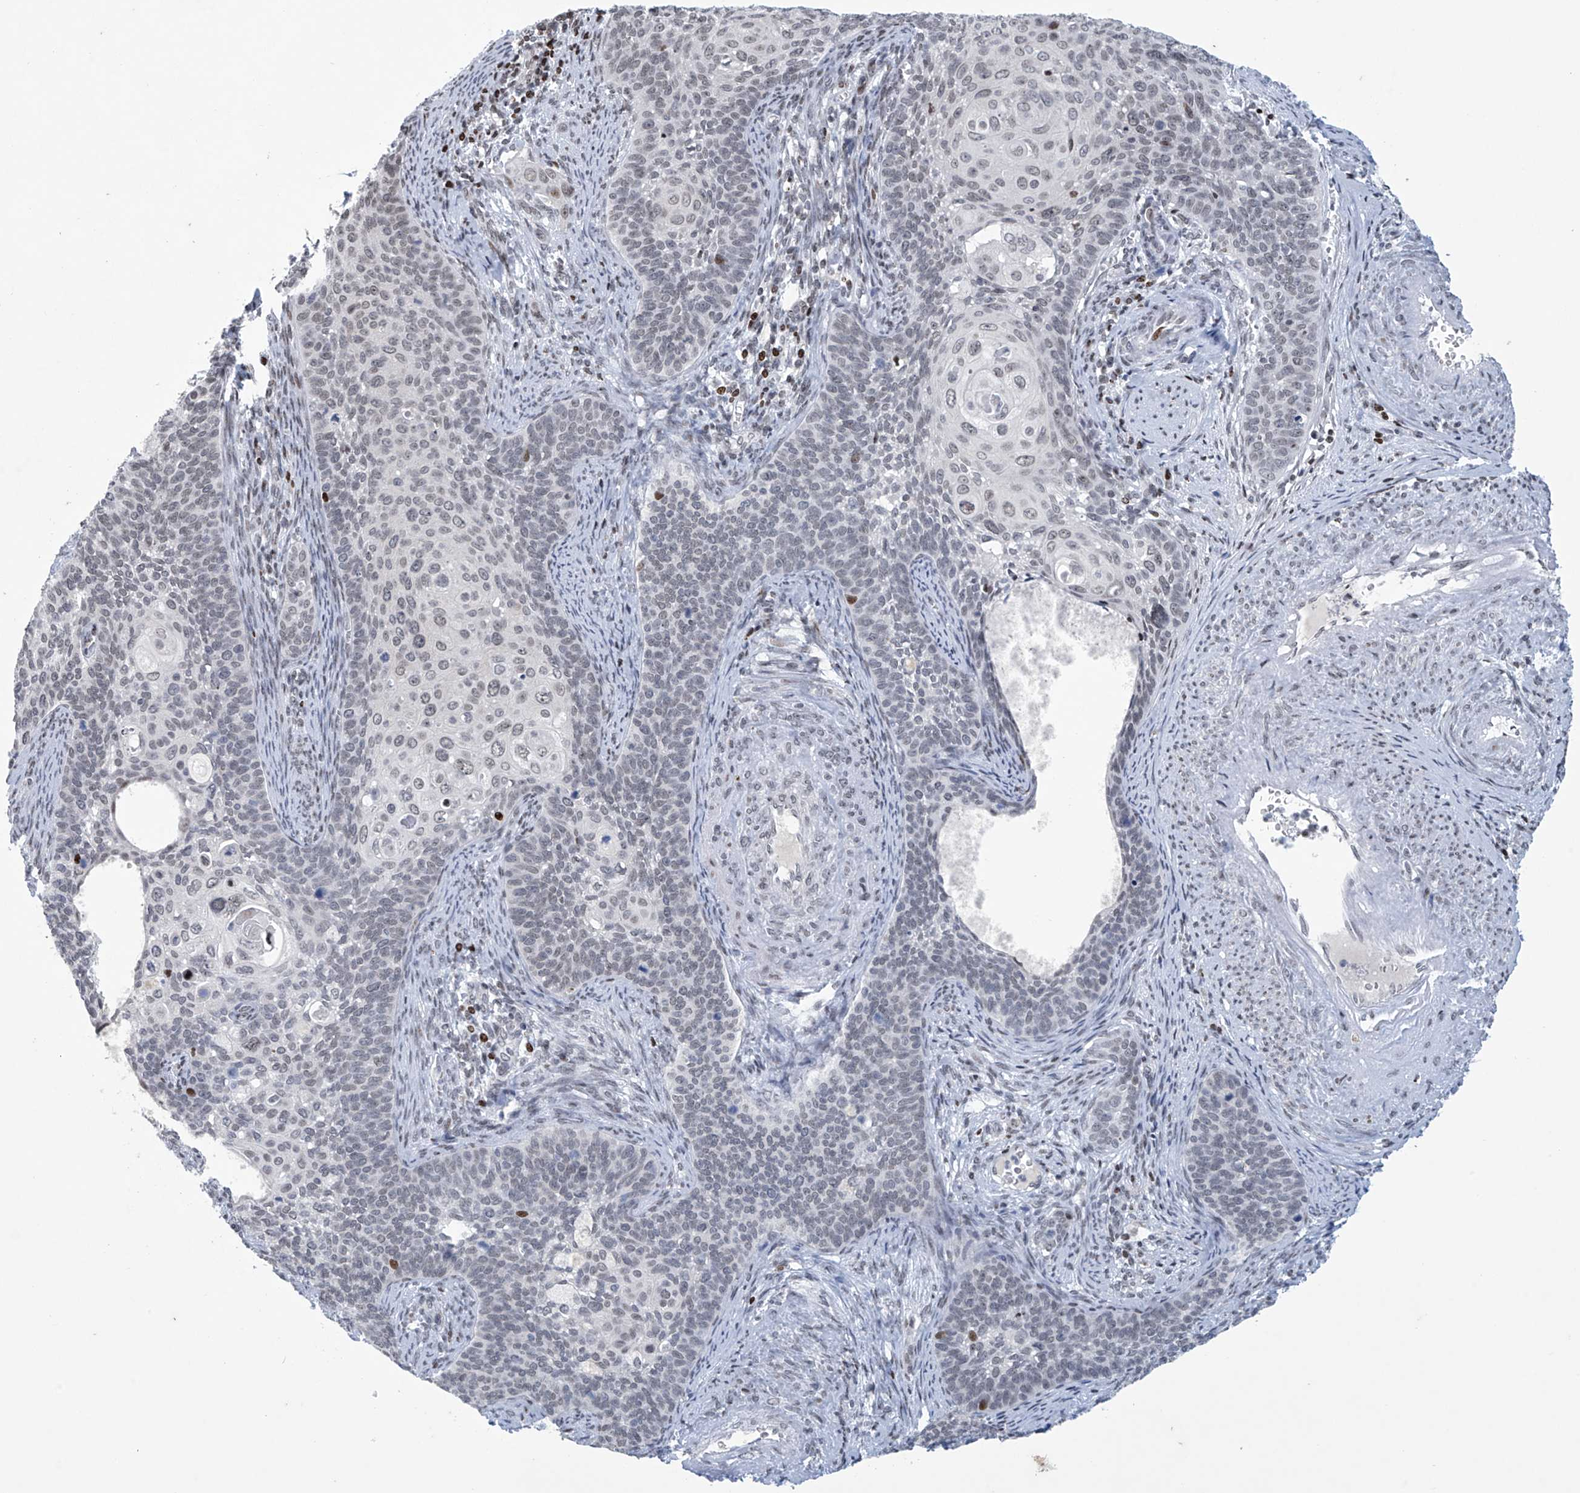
{"staining": {"intensity": "weak", "quantity": "25%-75%", "location": "nuclear"}, "tissue": "cervical cancer", "cell_type": "Tumor cells", "image_type": "cancer", "snomed": [{"axis": "morphology", "description": "Squamous cell carcinoma, NOS"}, {"axis": "topography", "description": "Cervix"}], "caption": "Squamous cell carcinoma (cervical) stained with DAB immunohistochemistry exhibits low levels of weak nuclear staining in about 25%-75% of tumor cells. (Stains: DAB in brown, nuclei in blue, Microscopy: brightfield microscopy at high magnification).", "gene": "RFX7", "patient": {"sex": "female", "age": 33}}